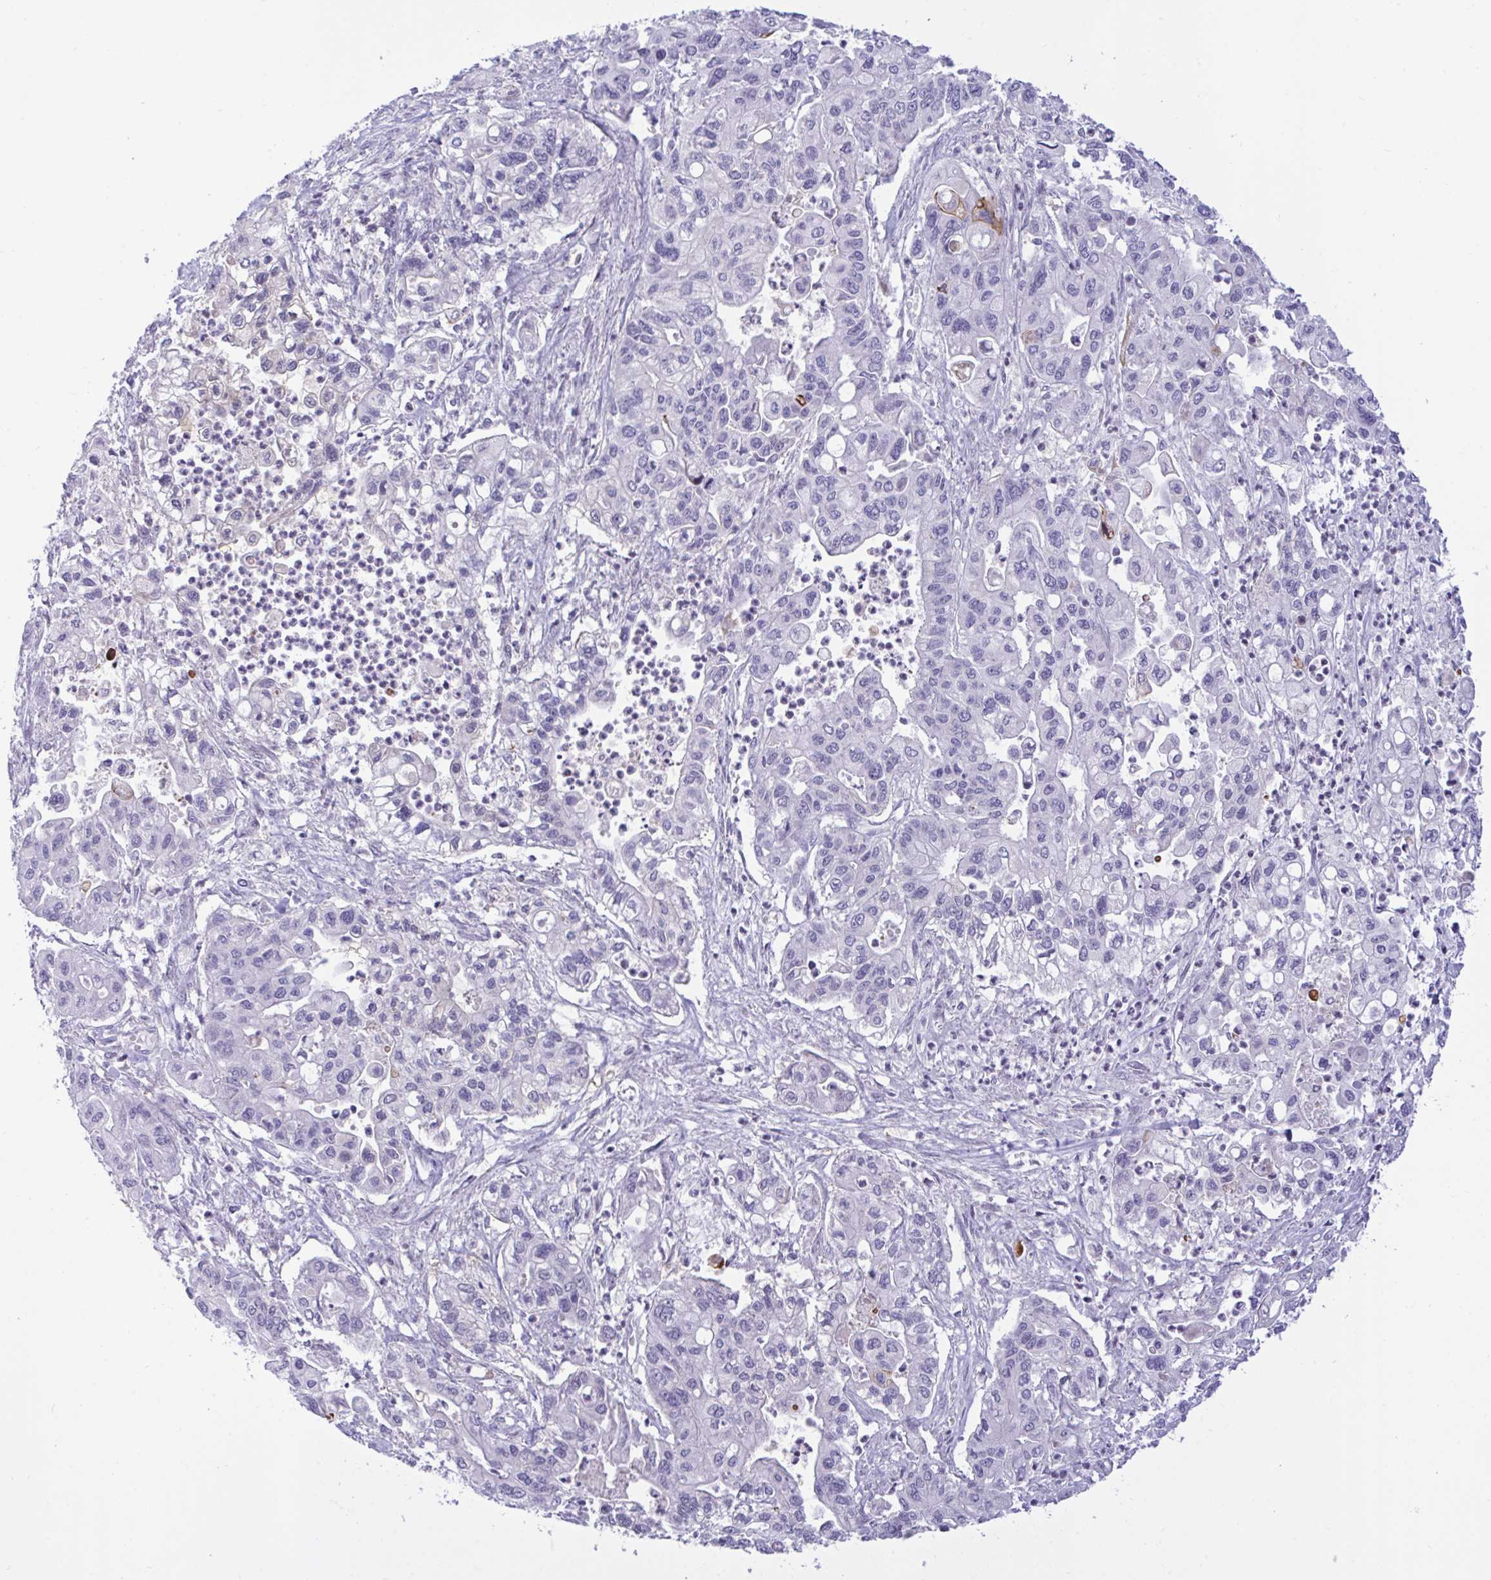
{"staining": {"intensity": "moderate", "quantity": "<25%", "location": "cytoplasmic/membranous"}, "tissue": "pancreatic cancer", "cell_type": "Tumor cells", "image_type": "cancer", "snomed": [{"axis": "morphology", "description": "Adenocarcinoma, NOS"}, {"axis": "topography", "description": "Pancreas"}], "caption": "Protein staining shows moderate cytoplasmic/membranous expression in about <25% of tumor cells in pancreatic cancer. The protein is stained brown, and the nuclei are stained in blue (DAB (3,3'-diaminobenzidine) IHC with brightfield microscopy, high magnification).", "gene": "EPOP", "patient": {"sex": "male", "age": 62}}